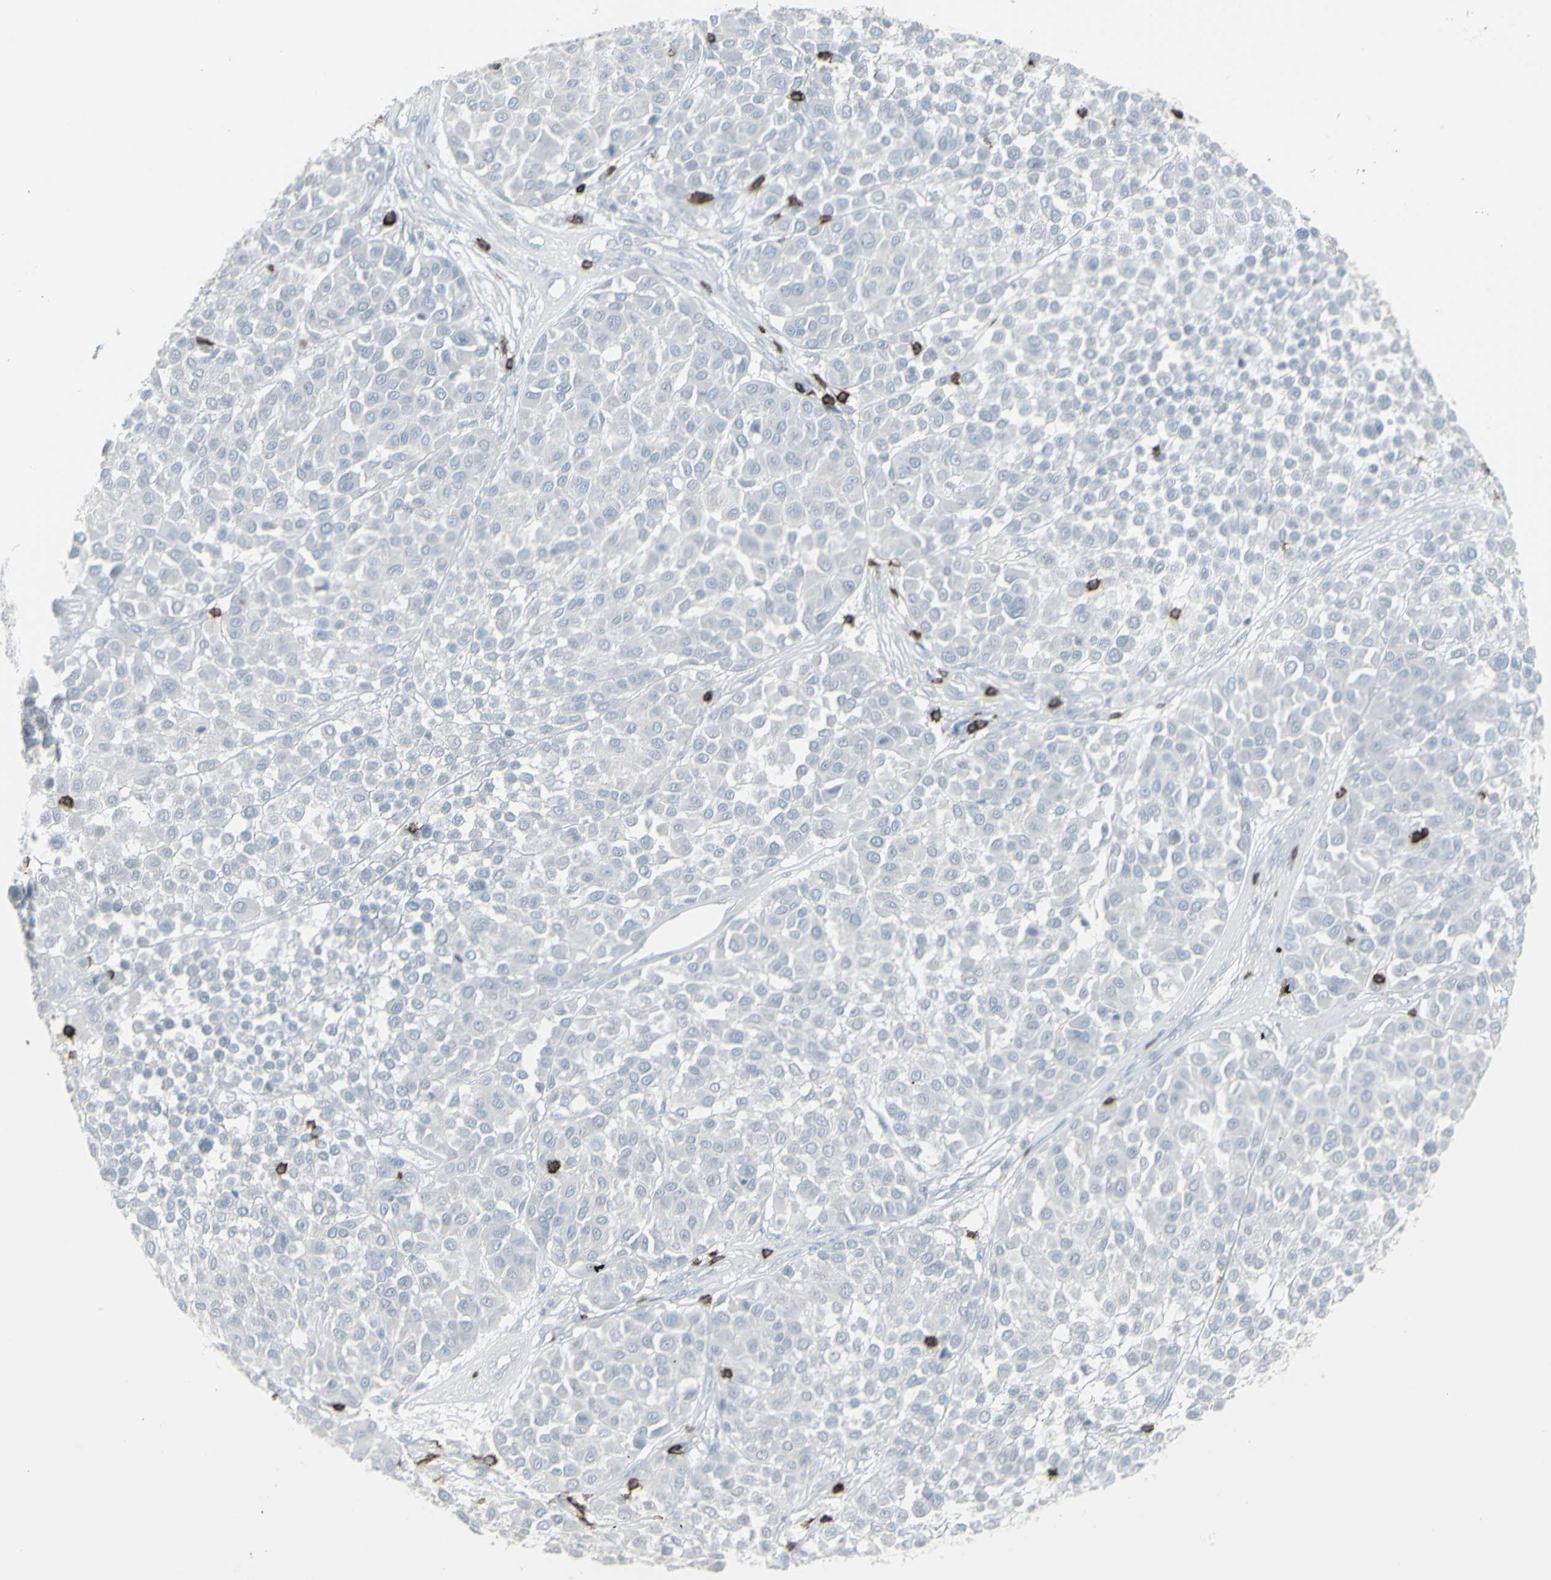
{"staining": {"intensity": "negative", "quantity": "none", "location": "none"}, "tissue": "melanoma", "cell_type": "Tumor cells", "image_type": "cancer", "snomed": [{"axis": "morphology", "description": "Malignant melanoma, Metastatic site"}, {"axis": "topography", "description": "Soft tissue"}], "caption": "DAB (3,3'-diaminobenzidine) immunohistochemical staining of human malignant melanoma (metastatic site) reveals no significant expression in tumor cells.", "gene": "CD247", "patient": {"sex": "male", "age": 41}}